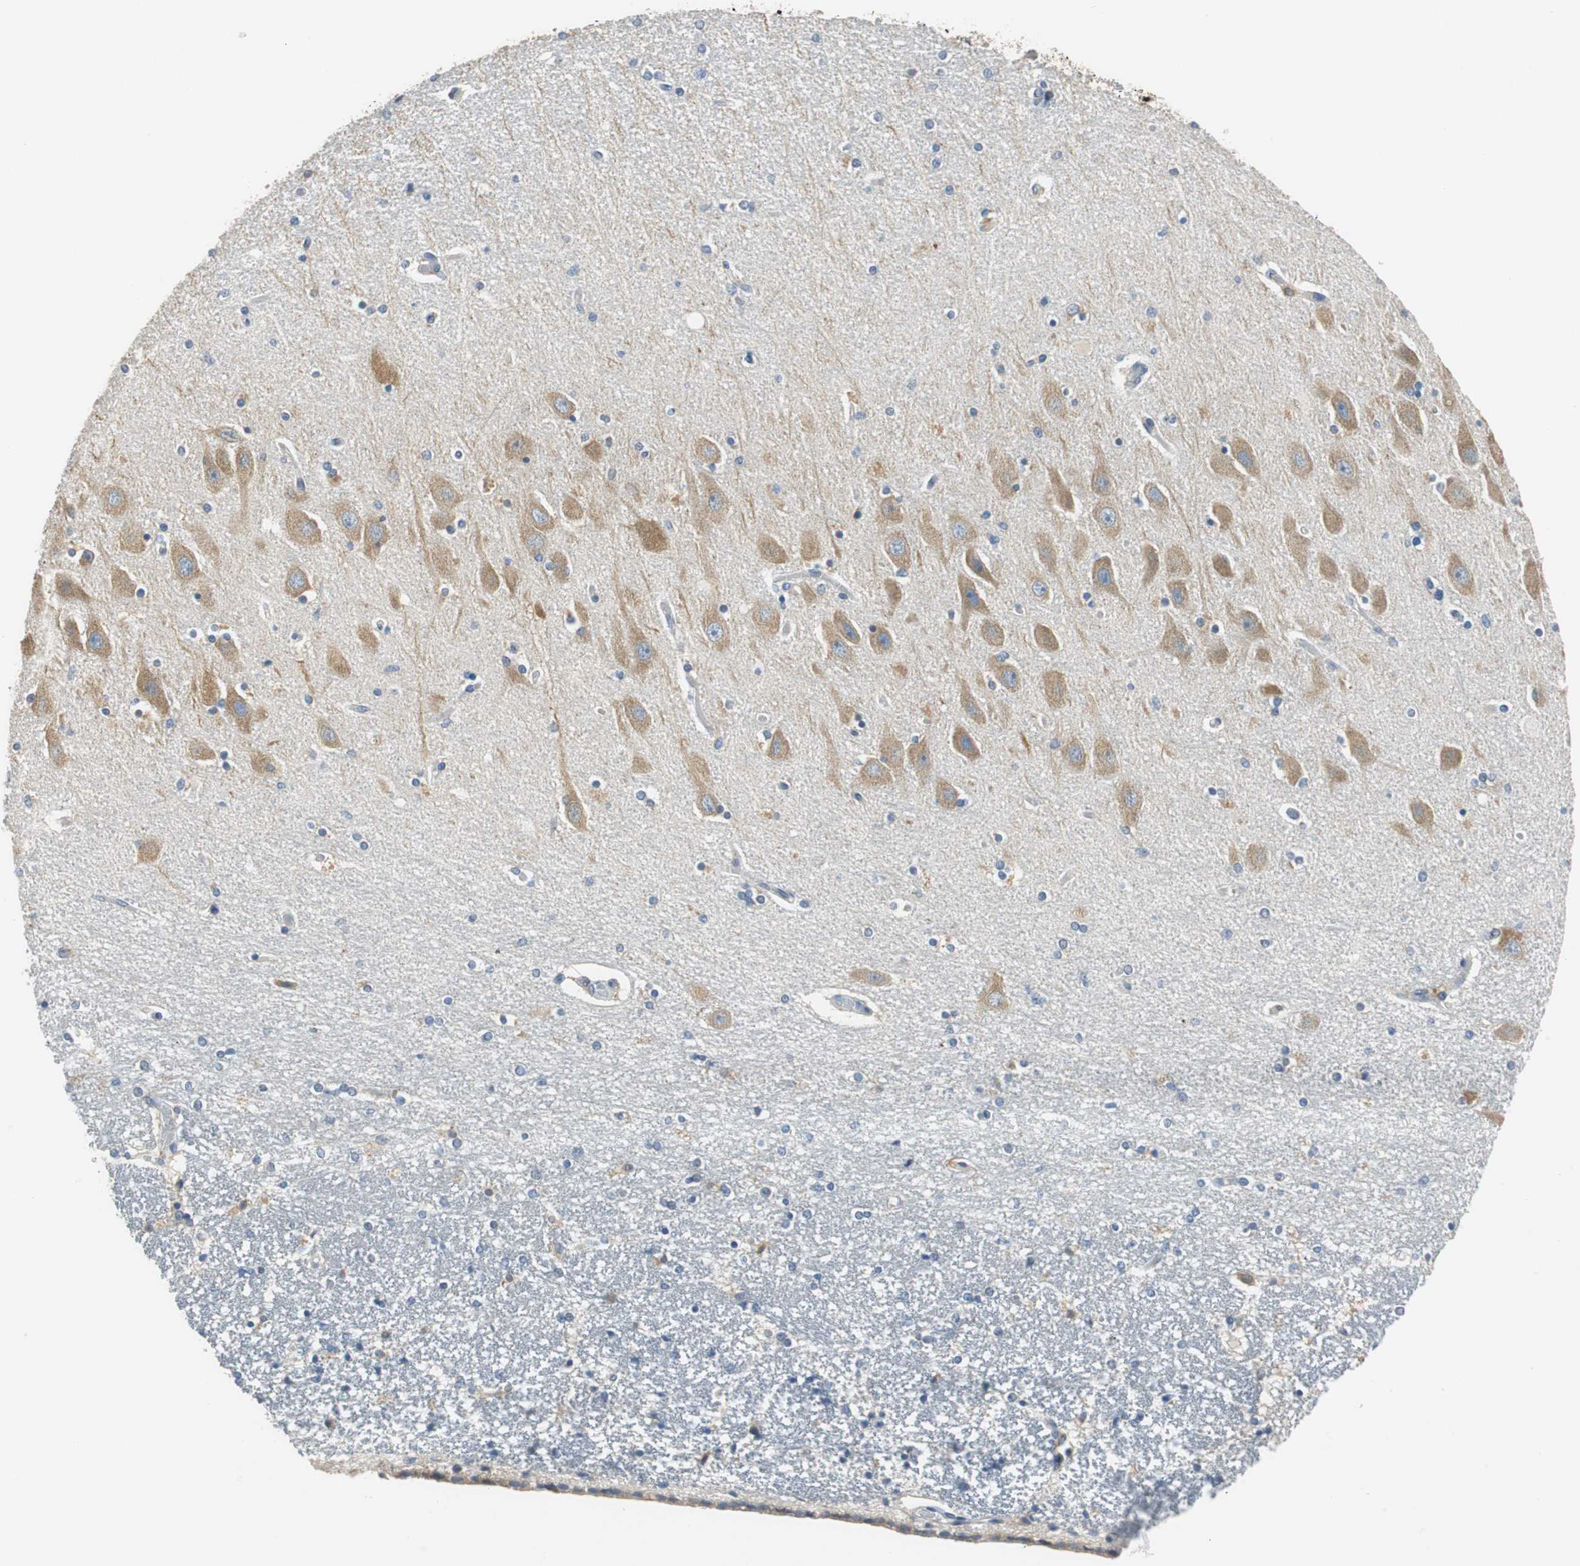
{"staining": {"intensity": "negative", "quantity": "none", "location": "none"}, "tissue": "hippocampus", "cell_type": "Glial cells", "image_type": "normal", "snomed": [{"axis": "morphology", "description": "Normal tissue, NOS"}, {"axis": "topography", "description": "Hippocampus"}], "caption": "Glial cells are negative for brown protein staining in unremarkable hippocampus. The staining is performed using DAB brown chromogen with nuclei counter-stained in using hematoxylin.", "gene": "CPA3", "patient": {"sex": "female", "age": 54}}